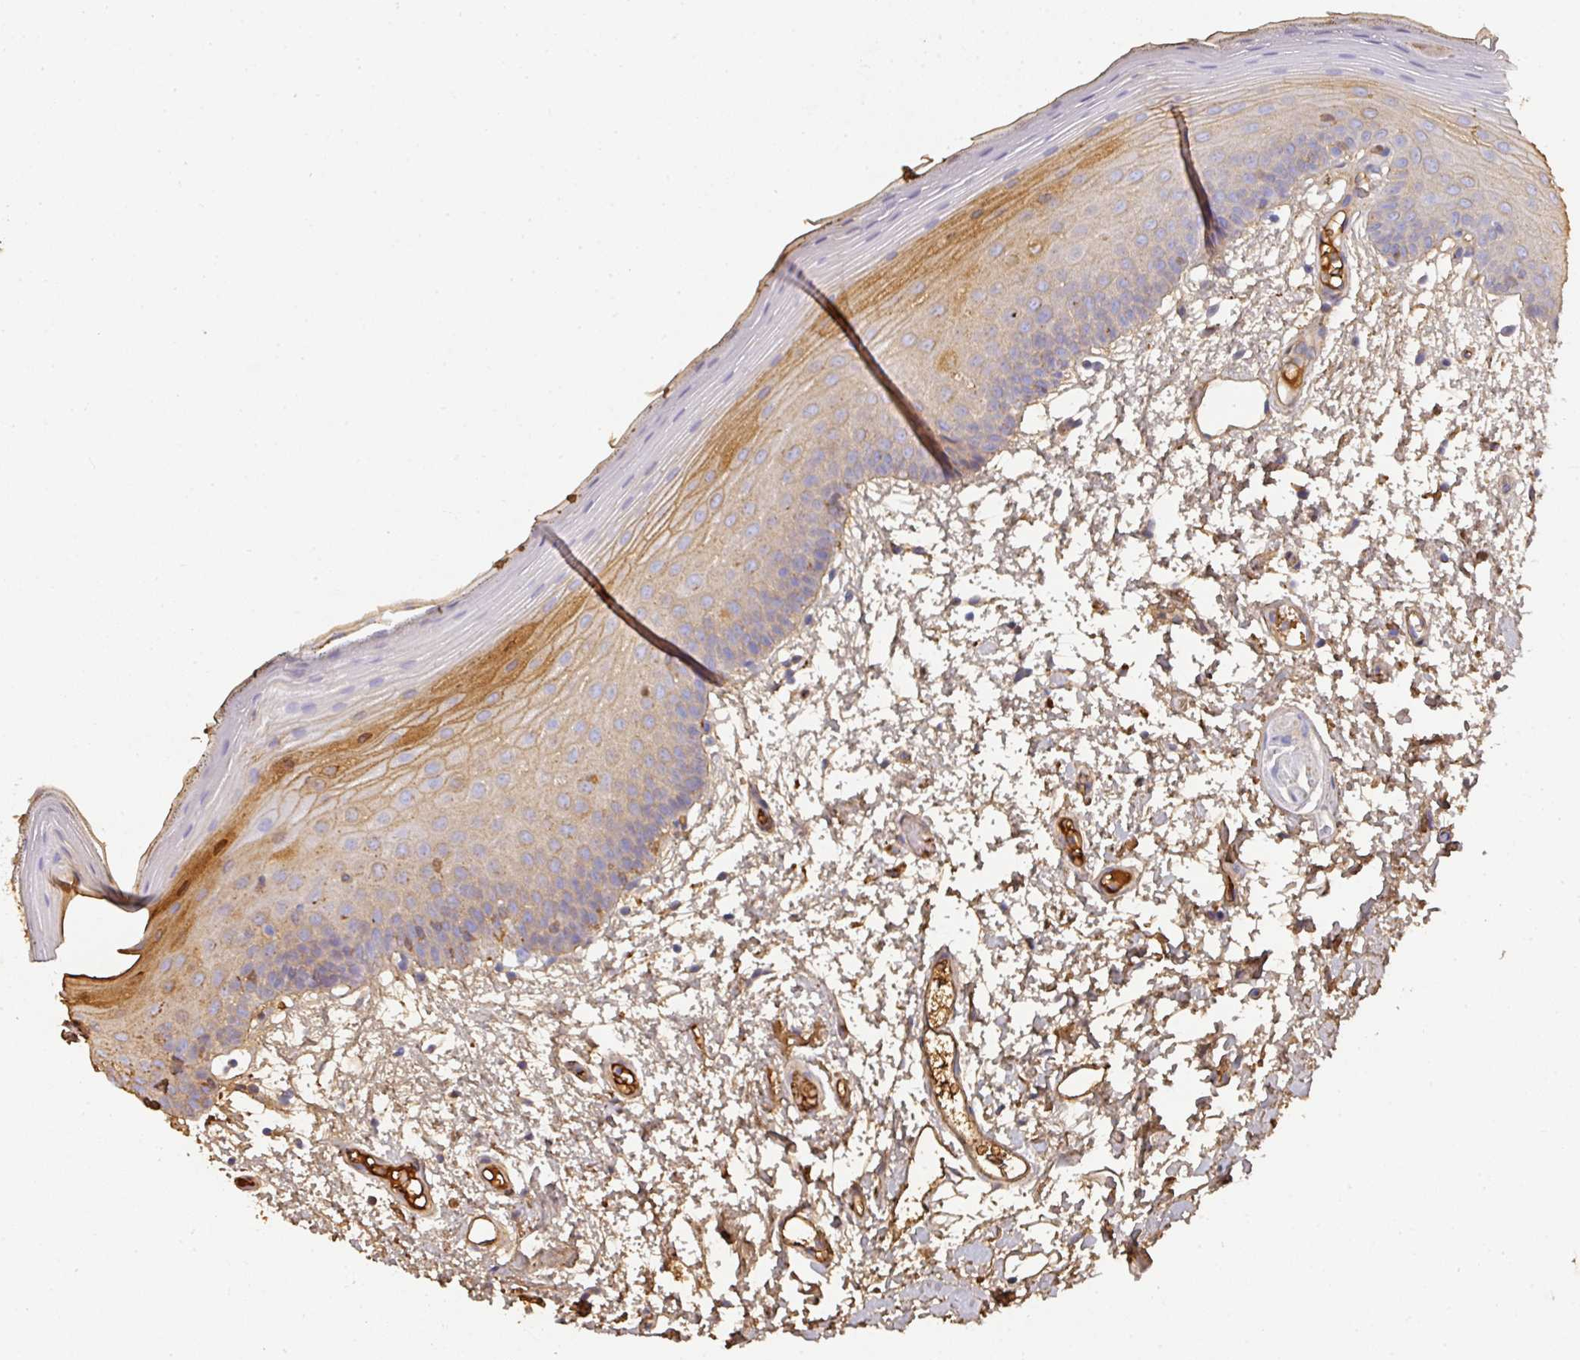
{"staining": {"intensity": "moderate", "quantity": "<25%", "location": "cytoplasmic/membranous"}, "tissue": "oral mucosa", "cell_type": "Squamous epithelial cells", "image_type": "normal", "snomed": [{"axis": "morphology", "description": "Normal tissue, NOS"}, {"axis": "morphology", "description": "Squamous cell carcinoma, NOS"}, {"axis": "topography", "description": "Oral tissue"}, {"axis": "topography", "description": "Head-Neck"}], "caption": "This is an image of IHC staining of unremarkable oral mucosa, which shows moderate expression in the cytoplasmic/membranous of squamous epithelial cells.", "gene": "ALB", "patient": {"sex": "female", "age": 81}}